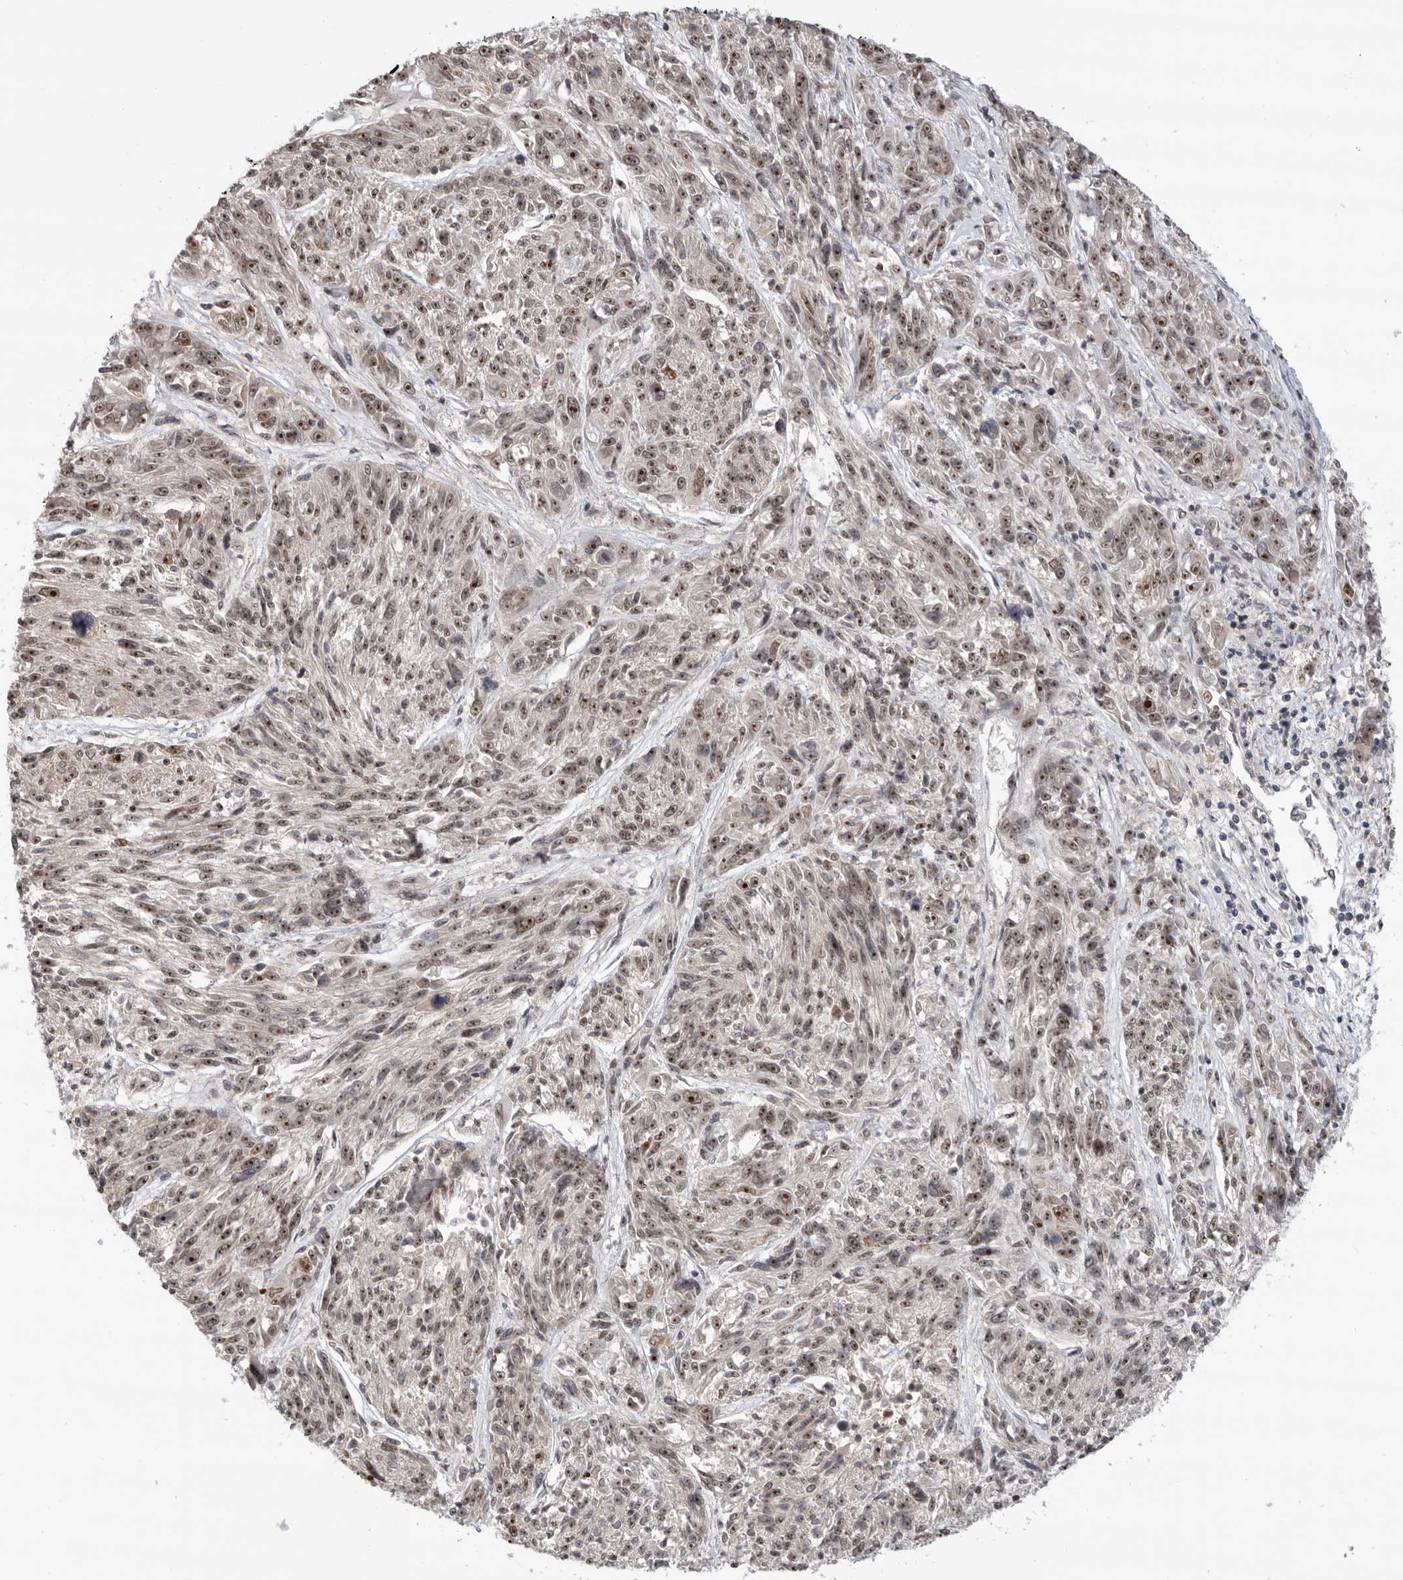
{"staining": {"intensity": "moderate", "quantity": ">75%", "location": "nuclear"}, "tissue": "melanoma", "cell_type": "Tumor cells", "image_type": "cancer", "snomed": [{"axis": "morphology", "description": "Malignant melanoma, NOS"}, {"axis": "topography", "description": "Skin"}], "caption": "This is a histology image of IHC staining of malignant melanoma, which shows moderate expression in the nuclear of tumor cells.", "gene": "ZNF830", "patient": {"sex": "male", "age": 53}}